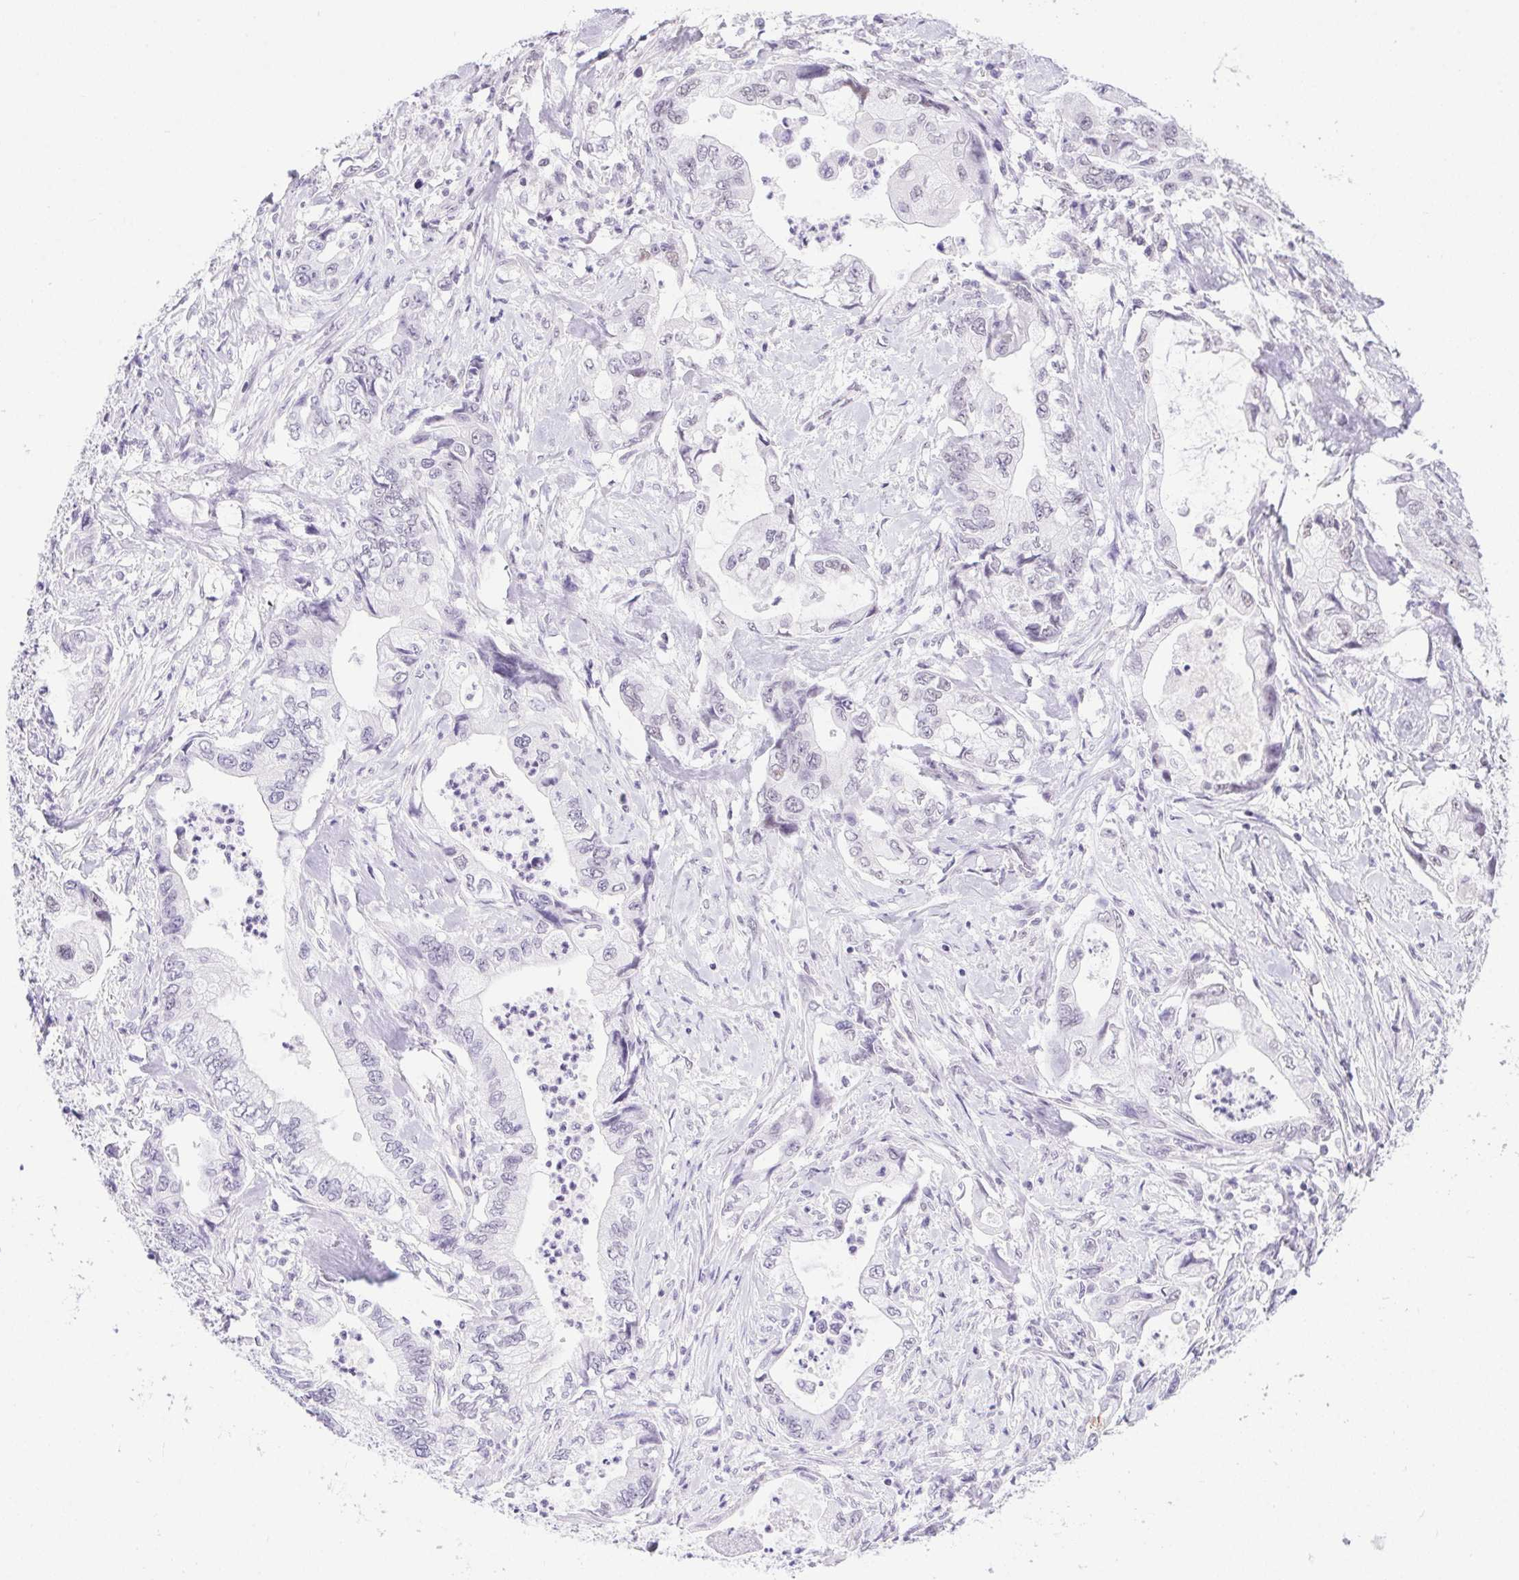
{"staining": {"intensity": "weak", "quantity": "<25%", "location": "nuclear"}, "tissue": "stomach cancer", "cell_type": "Tumor cells", "image_type": "cancer", "snomed": [{"axis": "morphology", "description": "Adenocarcinoma, NOS"}, {"axis": "topography", "description": "Pancreas"}, {"axis": "topography", "description": "Stomach, upper"}], "caption": "Histopathology image shows no significant protein staining in tumor cells of stomach cancer.", "gene": "DDX17", "patient": {"sex": "male", "age": 77}}